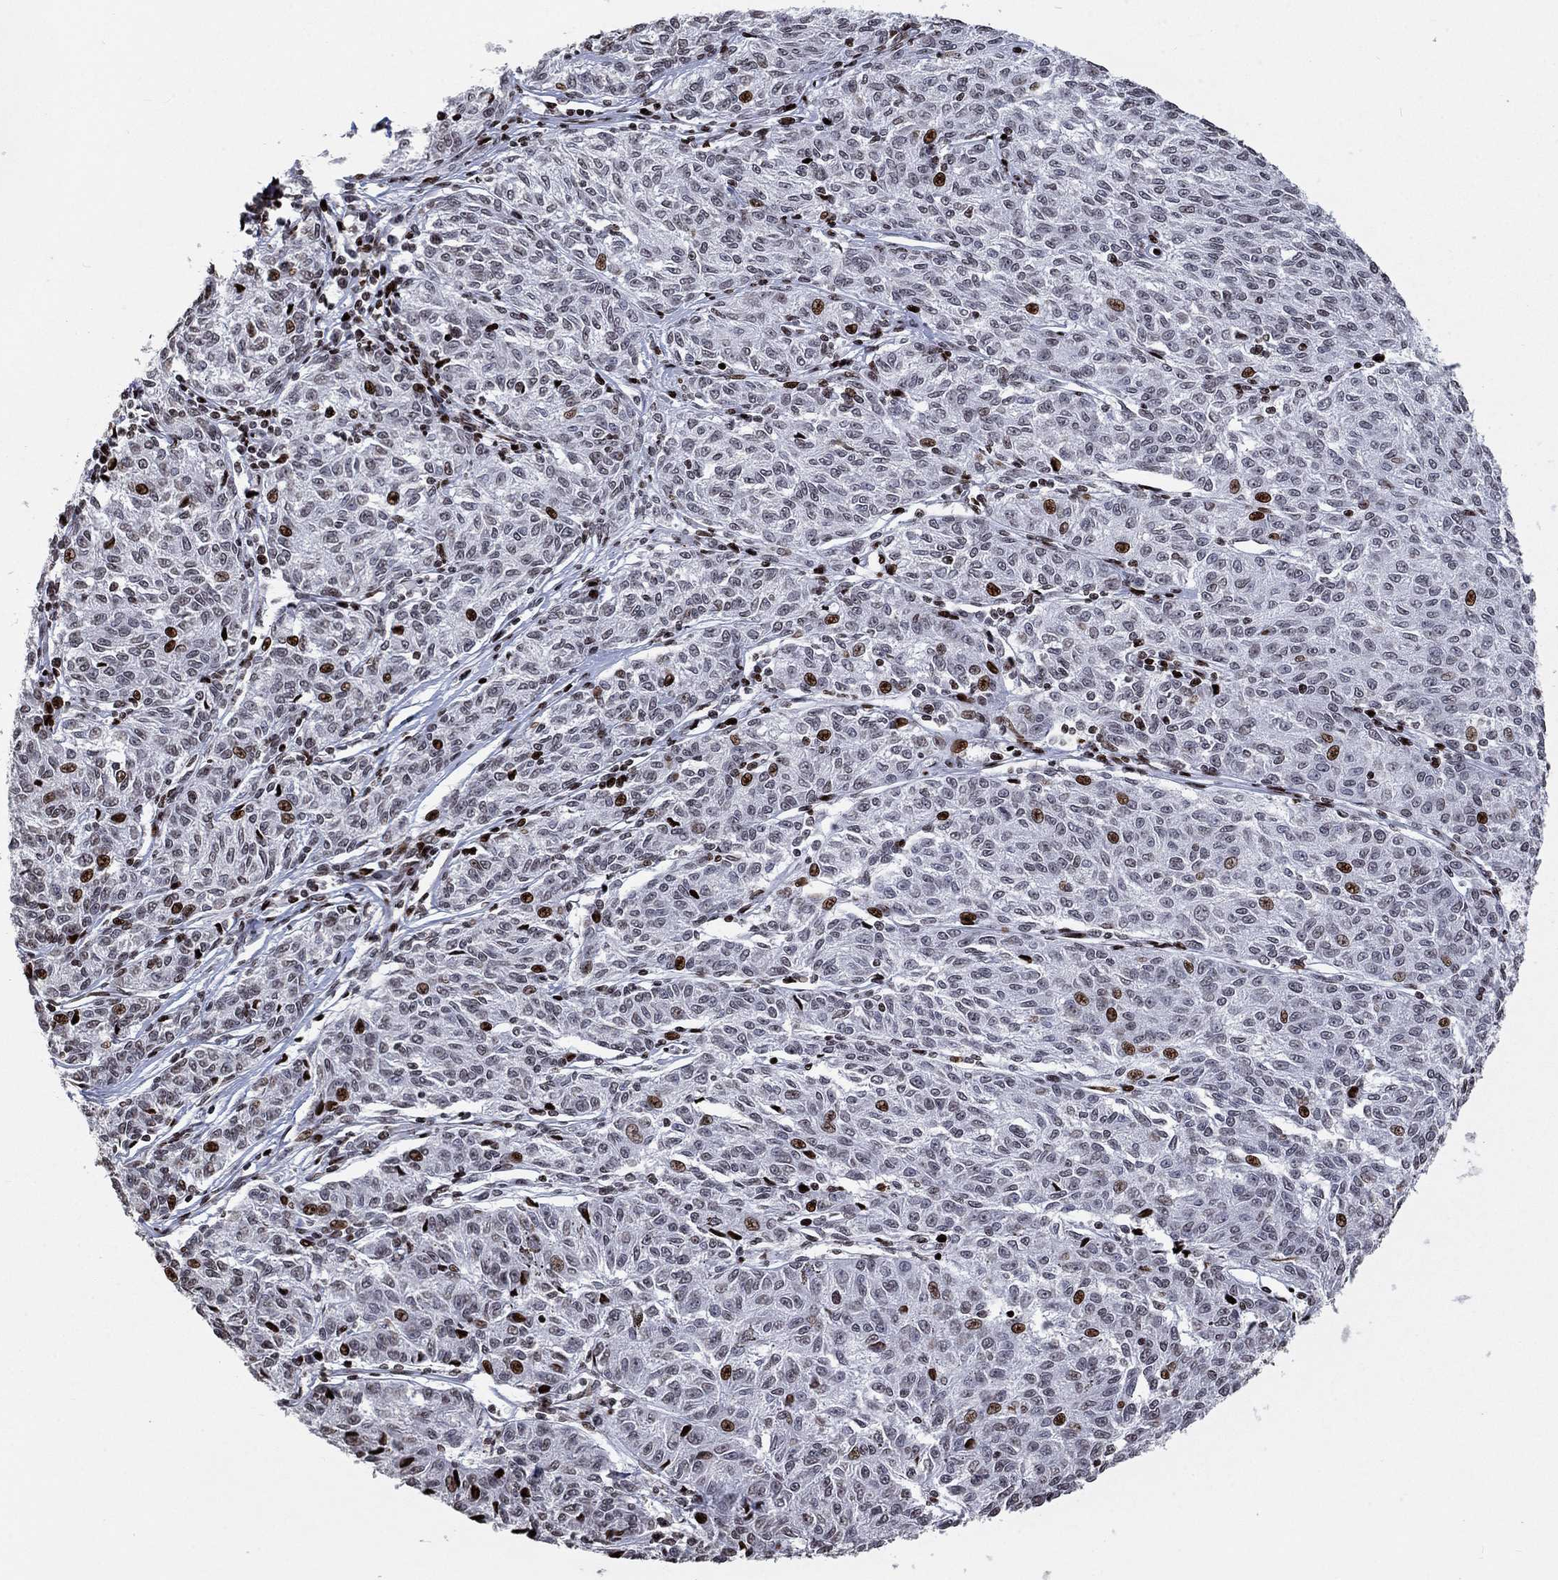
{"staining": {"intensity": "strong", "quantity": "<25%", "location": "nuclear"}, "tissue": "melanoma", "cell_type": "Tumor cells", "image_type": "cancer", "snomed": [{"axis": "morphology", "description": "Malignant melanoma, NOS"}, {"axis": "topography", "description": "Skin"}], "caption": "Immunohistochemistry image of malignant melanoma stained for a protein (brown), which shows medium levels of strong nuclear positivity in about <25% of tumor cells.", "gene": "SRSF3", "patient": {"sex": "female", "age": 72}}